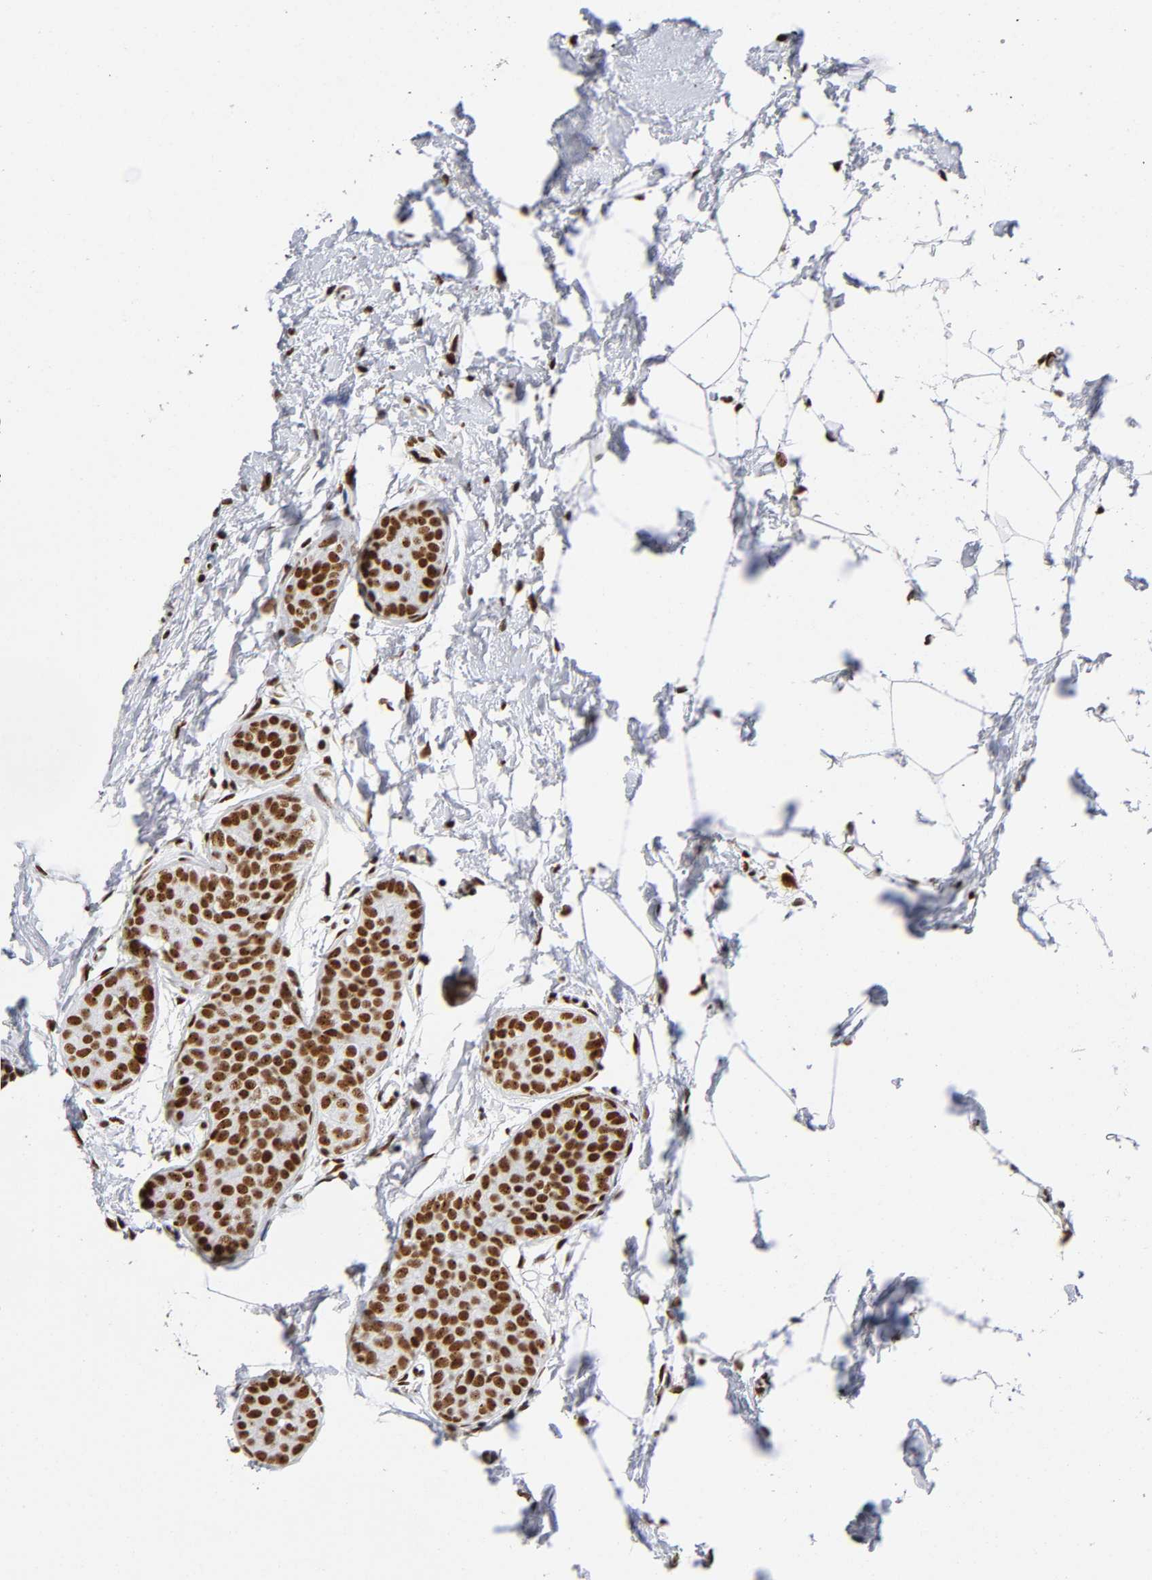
{"staining": {"intensity": "strong", "quantity": ">75%", "location": "nuclear"}, "tissue": "breast cancer", "cell_type": "Tumor cells", "image_type": "cancer", "snomed": [{"axis": "morphology", "description": "Lobular carcinoma, in situ"}, {"axis": "morphology", "description": "Lobular carcinoma"}, {"axis": "topography", "description": "Breast"}], "caption": "A photomicrograph of breast cancer stained for a protein shows strong nuclear brown staining in tumor cells.", "gene": "UBTF", "patient": {"sex": "female", "age": 41}}